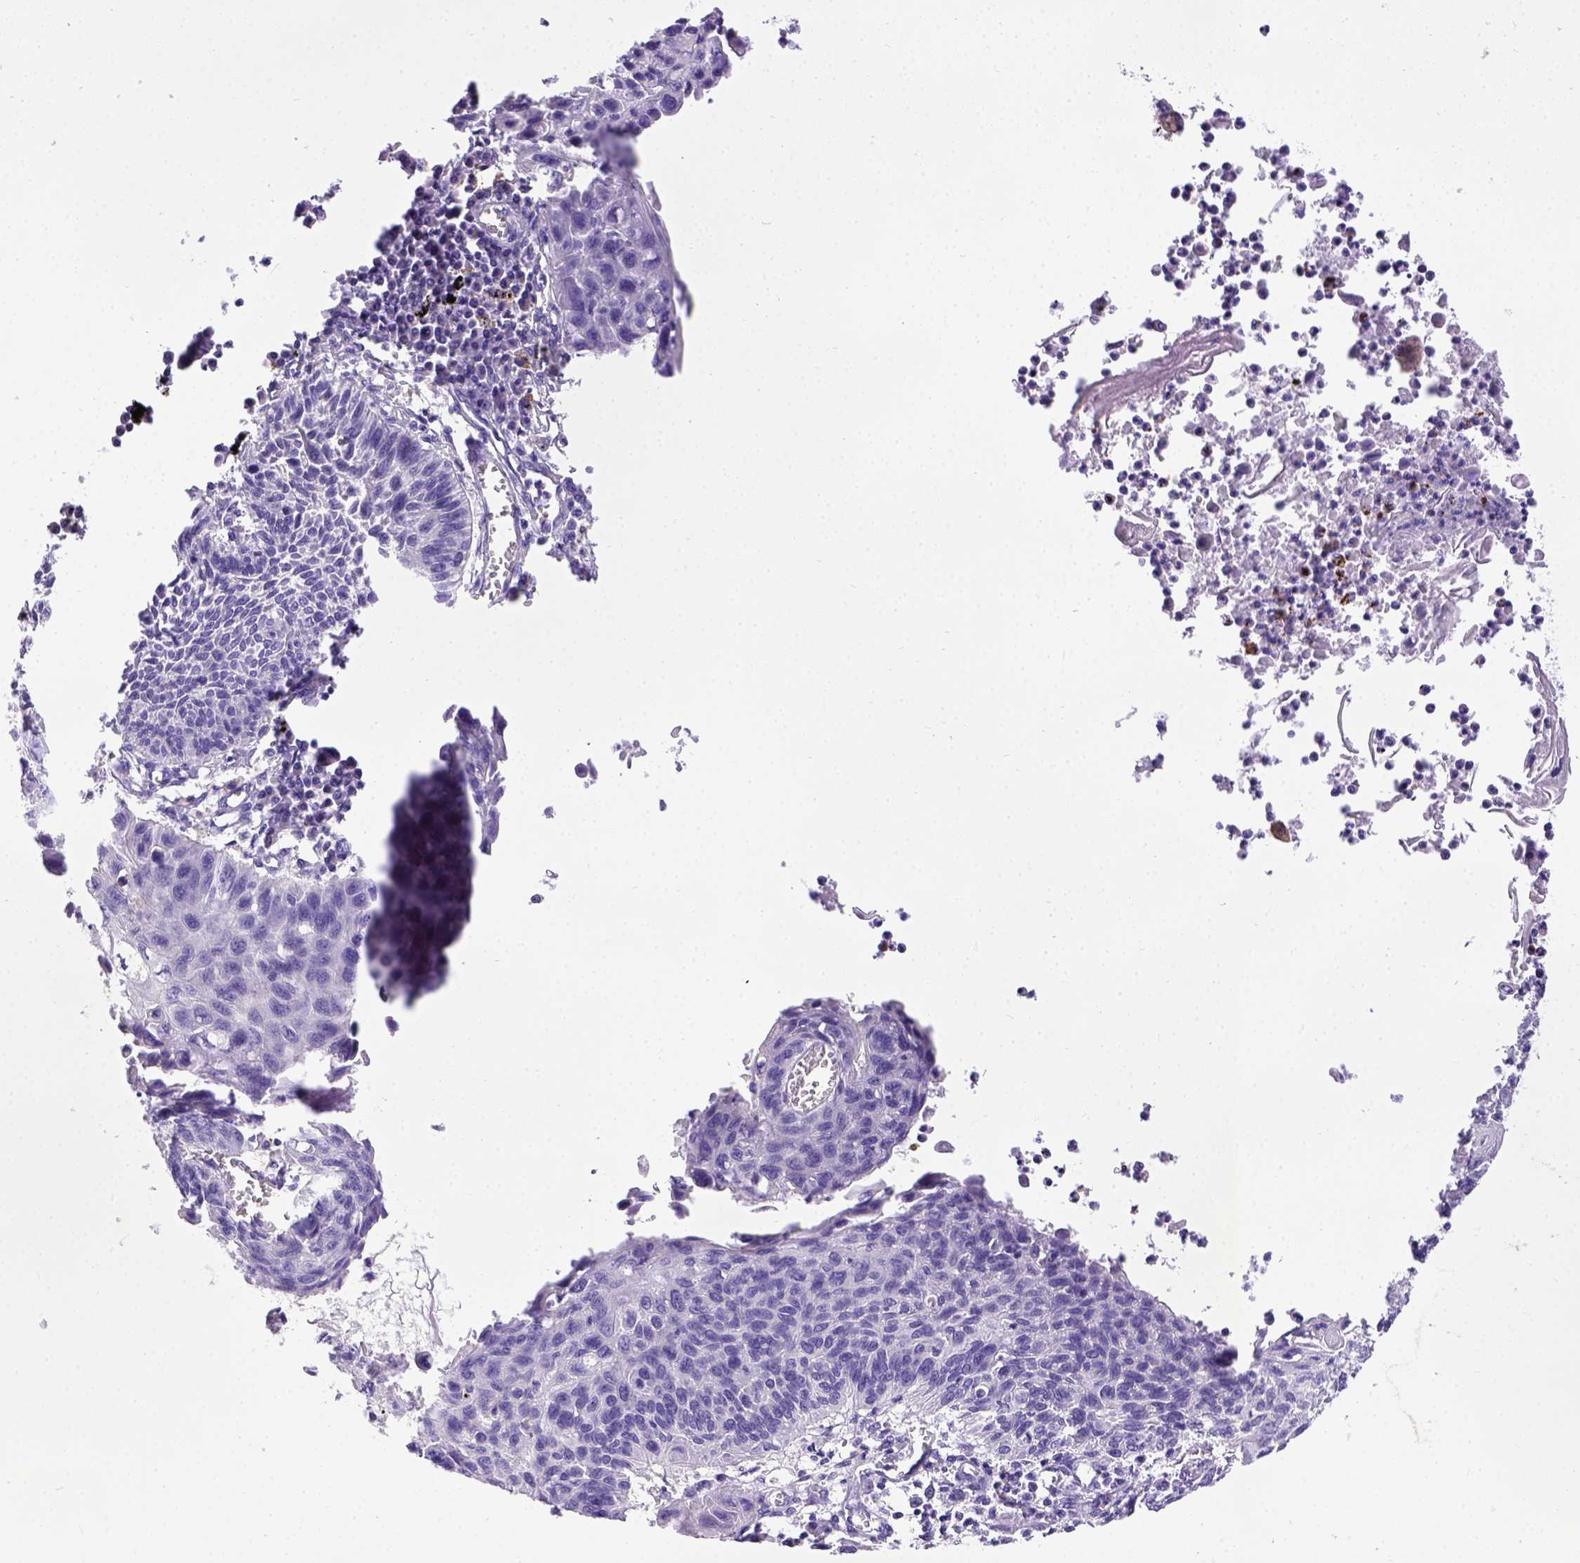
{"staining": {"intensity": "negative", "quantity": "none", "location": "none"}, "tissue": "lung cancer", "cell_type": "Tumor cells", "image_type": "cancer", "snomed": [{"axis": "morphology", "description": "Squamous cell carcinoma, NOS"}, {"axis": "topography", "description": "Lung"}], "caption": "Tumor cells are negative for protein expression in human lung squamous cell carcinoma. (Stains: DAB (3,3'-diaminobenzidine) immunohistochemistry (IHC) with hematoxylin counter stain, Microscopy: brightfield microscopy at high magnification).", "gene": "SPEF1", "patient": {"sex": "male", "age": 78}}